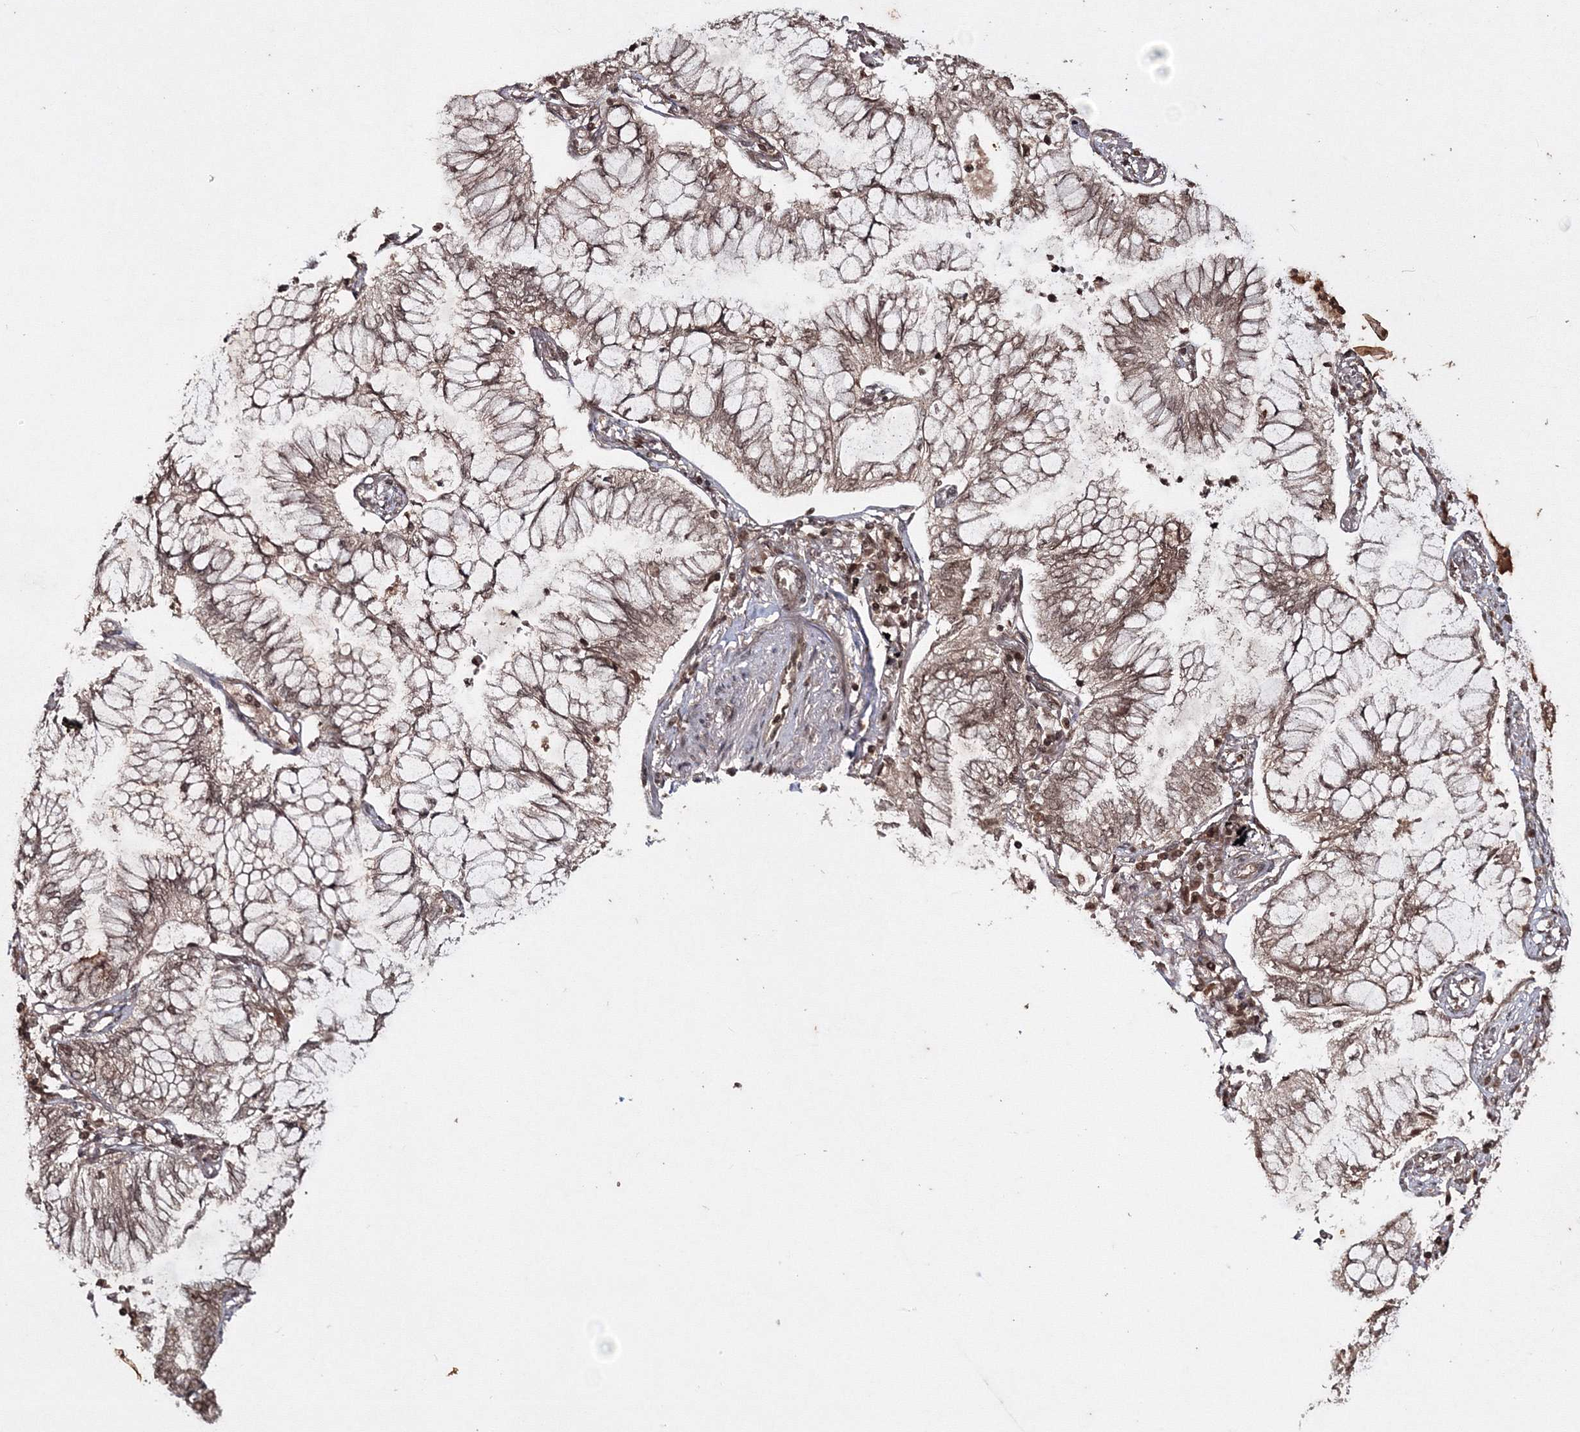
{"staining": {"intensity": "moderate", "quantity": ">75%", "location": "cytoplasmic/membranous,nuclear"}, "tissue": "lung cancer", "cell_type": "Tumor cells", "image_type": "cancer", "snomed": [{"axis": "morphology", "description": "Adenocarcinoma, NOS"}, {"axis": "topography", "description": "Lung"}], "caption": "Immunohistochemical staining of adenocarcinoma (lung) reveals moderate cytoplasmic/membranous and nuclear protein expression in about >75% of tumor cells. The protein of interest is stained brown, and the nuclei are stained in blue (DAB (3,3'-diaminobenzidine) IHC with brightfield microscopy, high magnification).", "gene": "PEX13", "patient": {"sex": "female", "age": 70}}